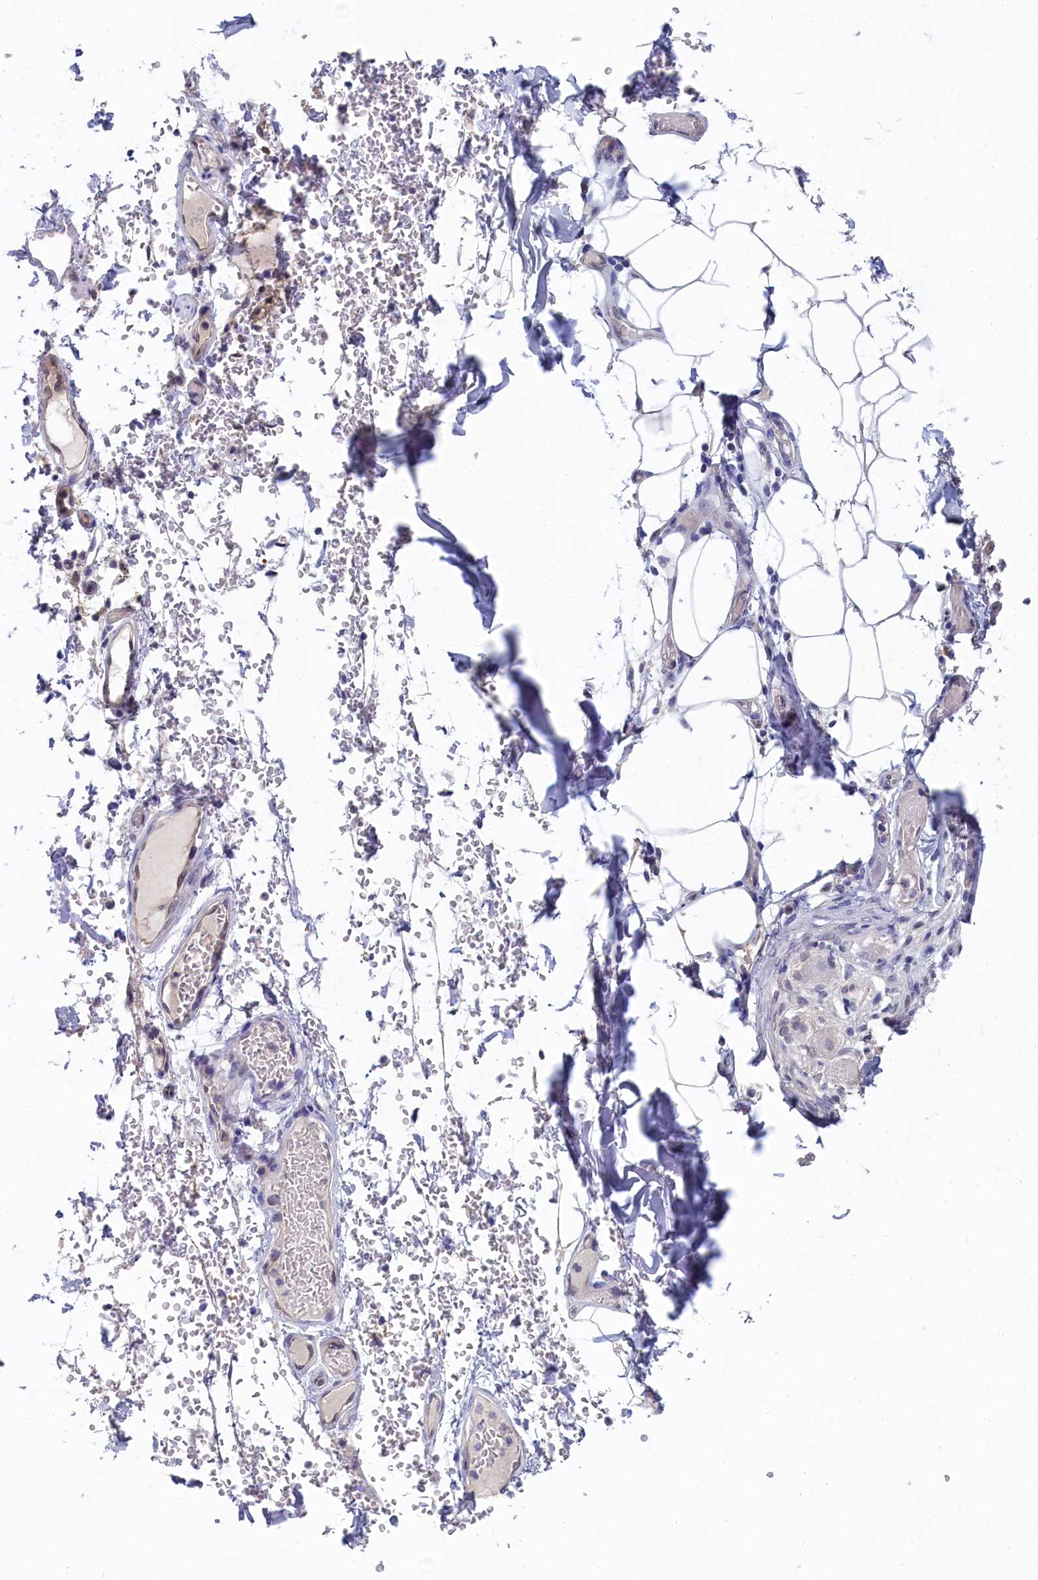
{"staining": {"intensity": "negative", "quantity": "none", "location": "none"}, "tissue": "adipose tissue", "cell_type": "Adipocytes", "image_type": "normal", "snomed": [{"axis": "morphology", "description": "Normal tissue, NOS"}, {"axis": "topography", "description": "Lymph node"}, {"axis": "topography", "description": "Cartilage tissue"}, {"axis": "topography", "description": "Bronchus"}], "caption": "The histopathology image exhibits no significant expression in adipocytes of adipose tissue.", "gene": "C11orf54", "patient": {"sex": "male", "age": 63}}